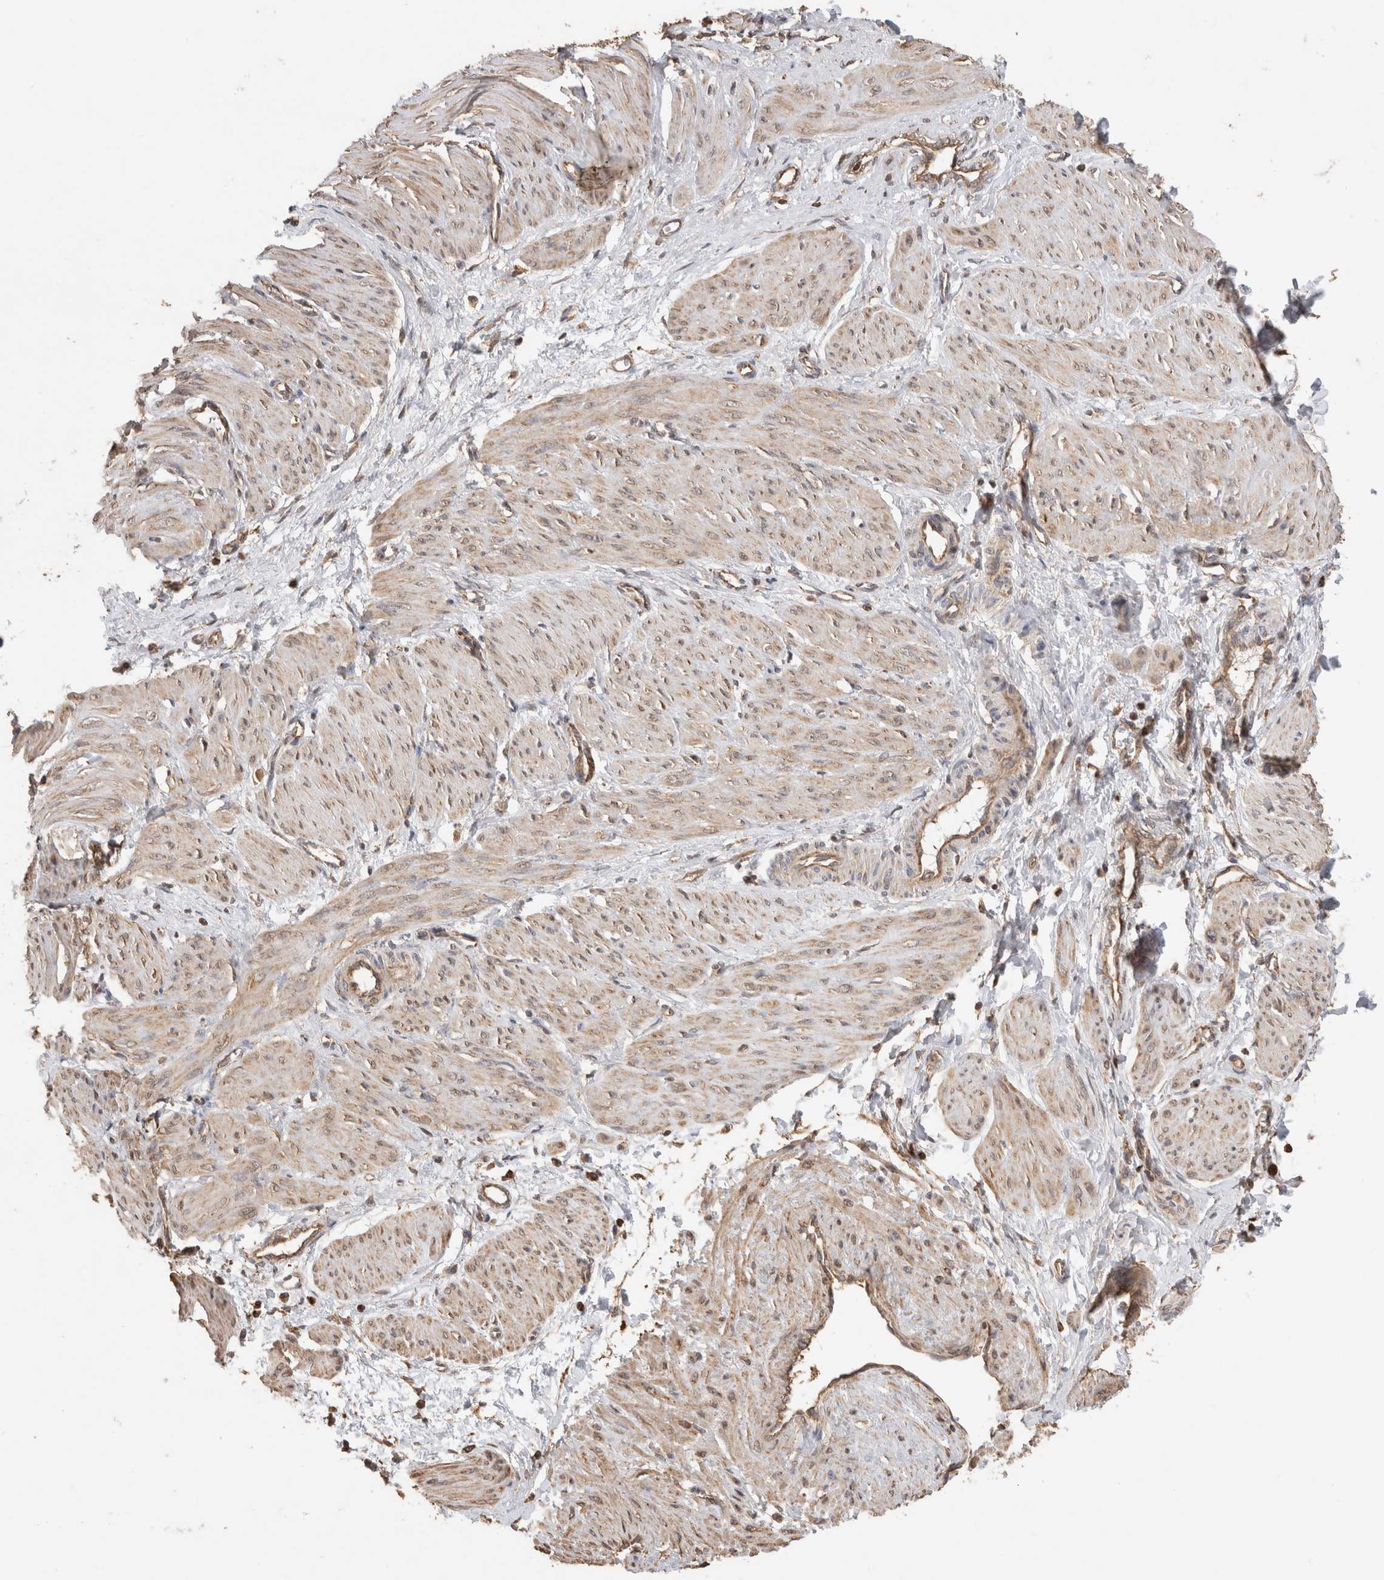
{"staining": {"intensity": "moderate", "quantity": ">75%", "location": "cytoplasmic/membranous"}, "tissue": "smooth muscle", "cell_type": "Smooth muscle cells", "image_type": "normal", "snomed": [{"axis": "morphology", "description": "Normal tissue, NOS"}, {"axis": "topography", "description": "Endometrium"}], "caption": "Brown immunohistochemical staining in benign smooth muscle displays moderate cytoplasmic/membranous positivity in about >75% of smooth muscle cells. The protein is shown in brown color, while the nuclei are stained blue.", "gene": "IMMP2L", "patient": {"sex": "female", "age": 33}}